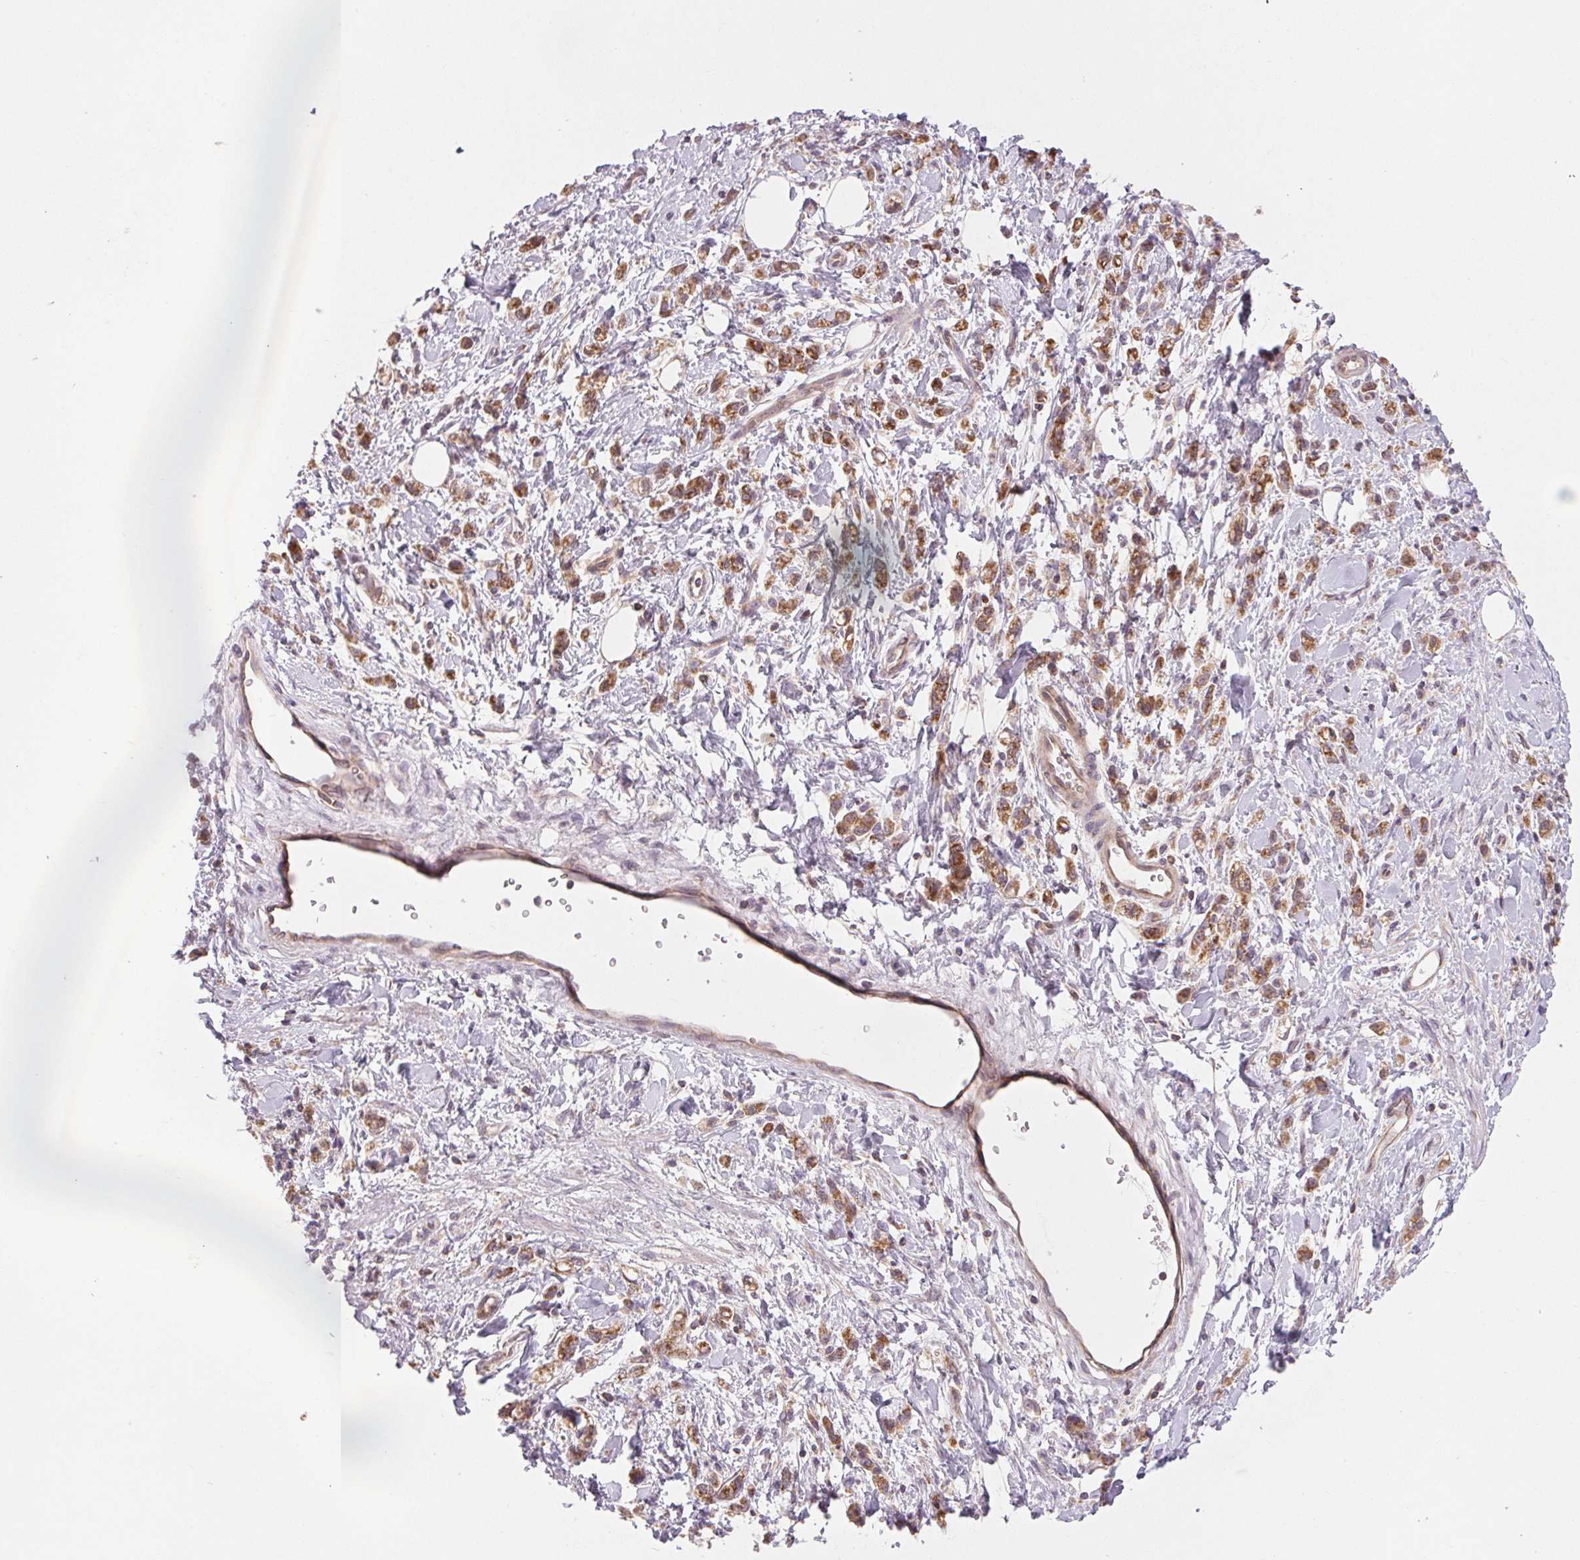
{"staining": {"intensity": "moderate", "quantity": ">75%", "location": "cytoplasmic/membranous"}, "tissue": "stomach cancer", "cell_type": "Tumor cells", "image_type": "cancer", "snomed": [{"axis": "morphology", "description": "Adenocarcinoma, NOS"}, {"axis": "topography", "description": "Stomach"}], "caption": "Immunohistochemical staining of human stomach cancer (adenocarcinoma) exhibits medium levels of moderate cytoplasmic/membranous protein expression in approximately >75% of tumor cells.", "gene": "MAP3K5", "patient": {"sex": "male", "age": 77}}